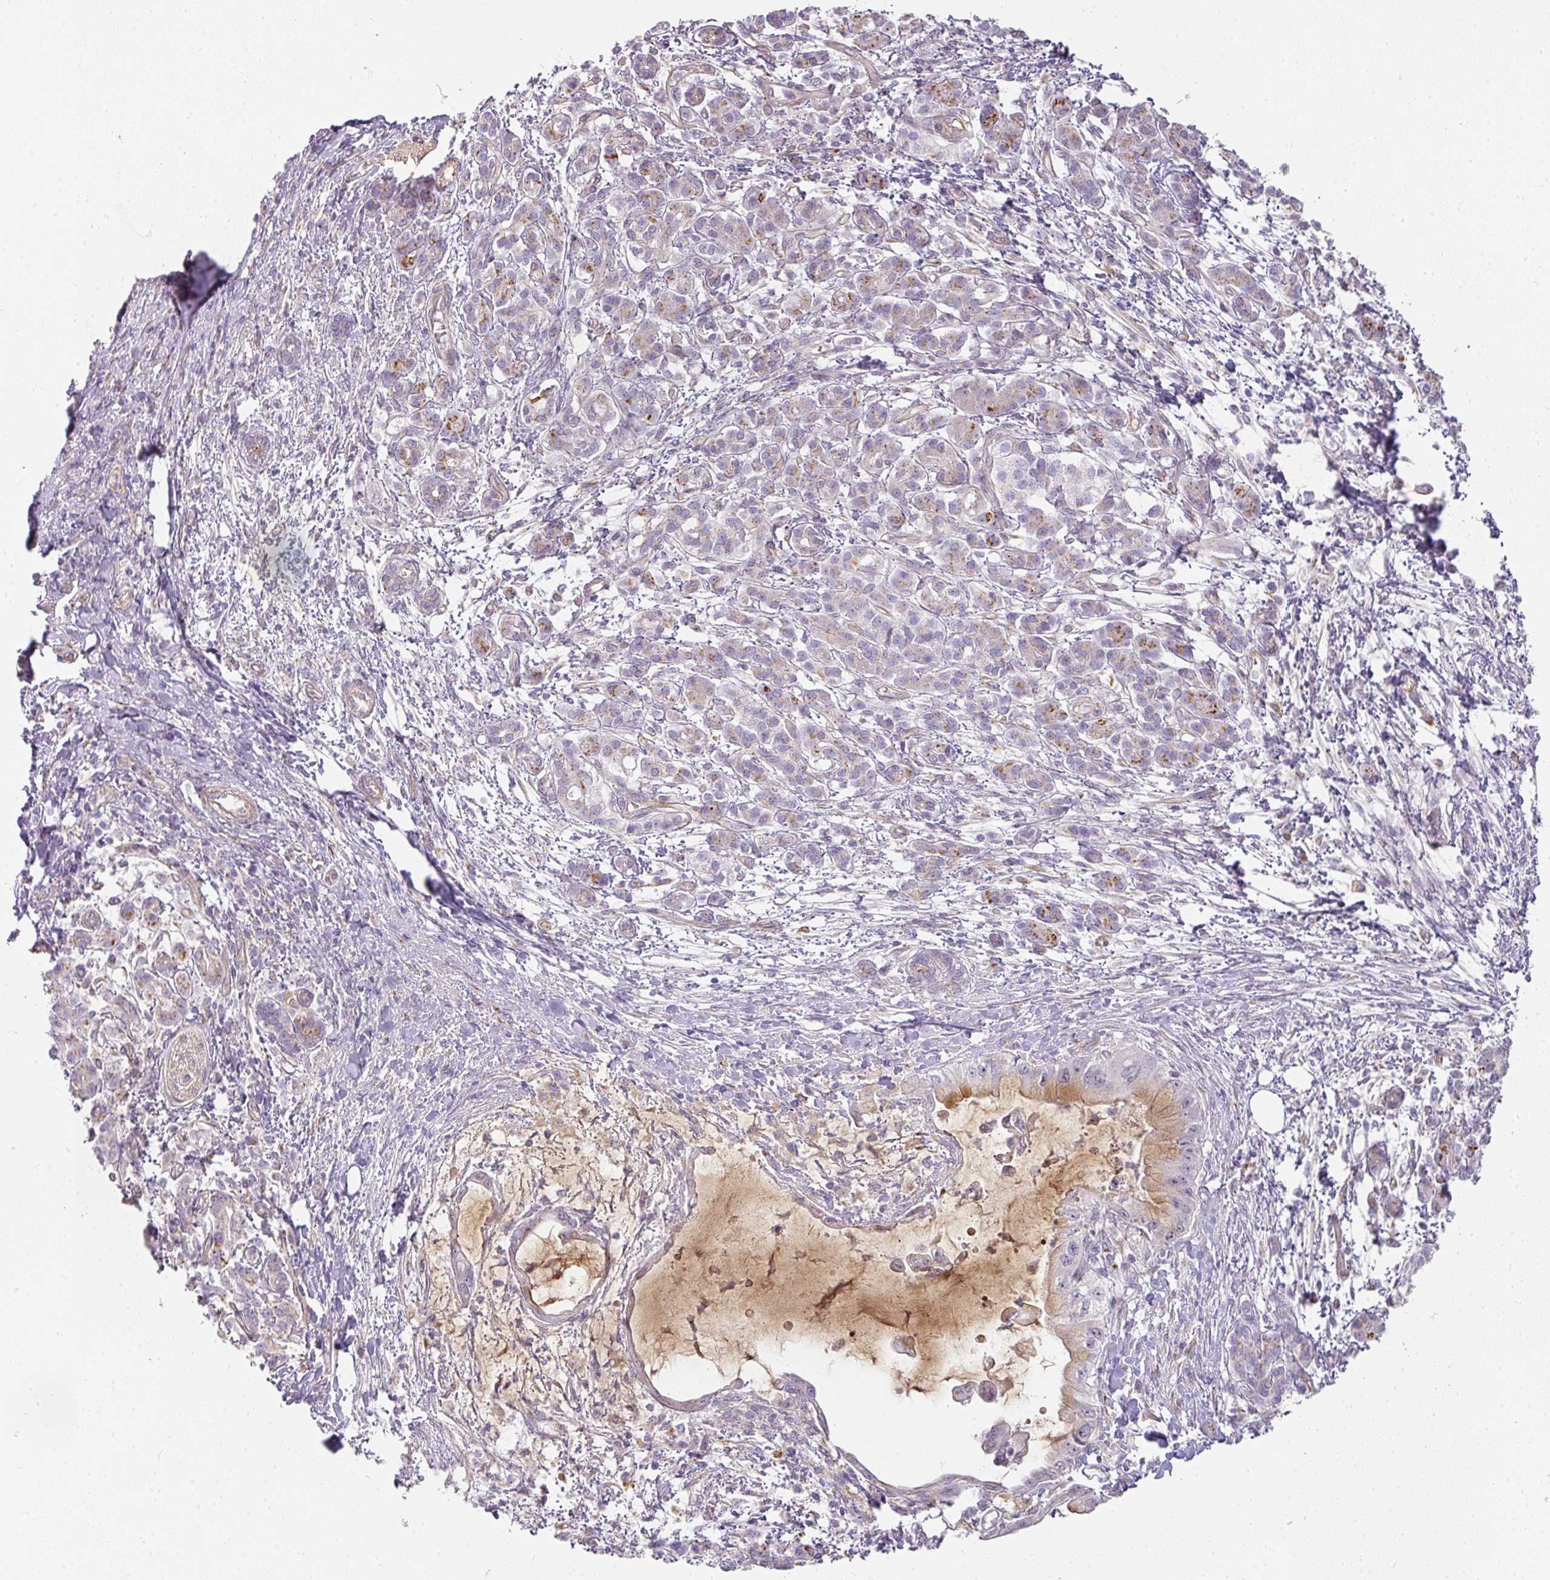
{"staining": {"intensity": "weak", "quantity": "<25%", "location": "cytoplasmic/membranous"}, "tissue": "pancreatic cancer", "cell_type": "Tumor cells", "image_type": "cancer", "snomed": [{"axis": "morphology", "description": "Adenocarcinoma, NOS"}, {"axis": "topography", "description": "Pancreas"}], "caption": "Pancreatic cancer (adenocarcinoma) stained for a protein using IHC exhibits no expression tumor cells.", "gene": "ATP8B2", "patient": {"sex": "male", "age": 48}}